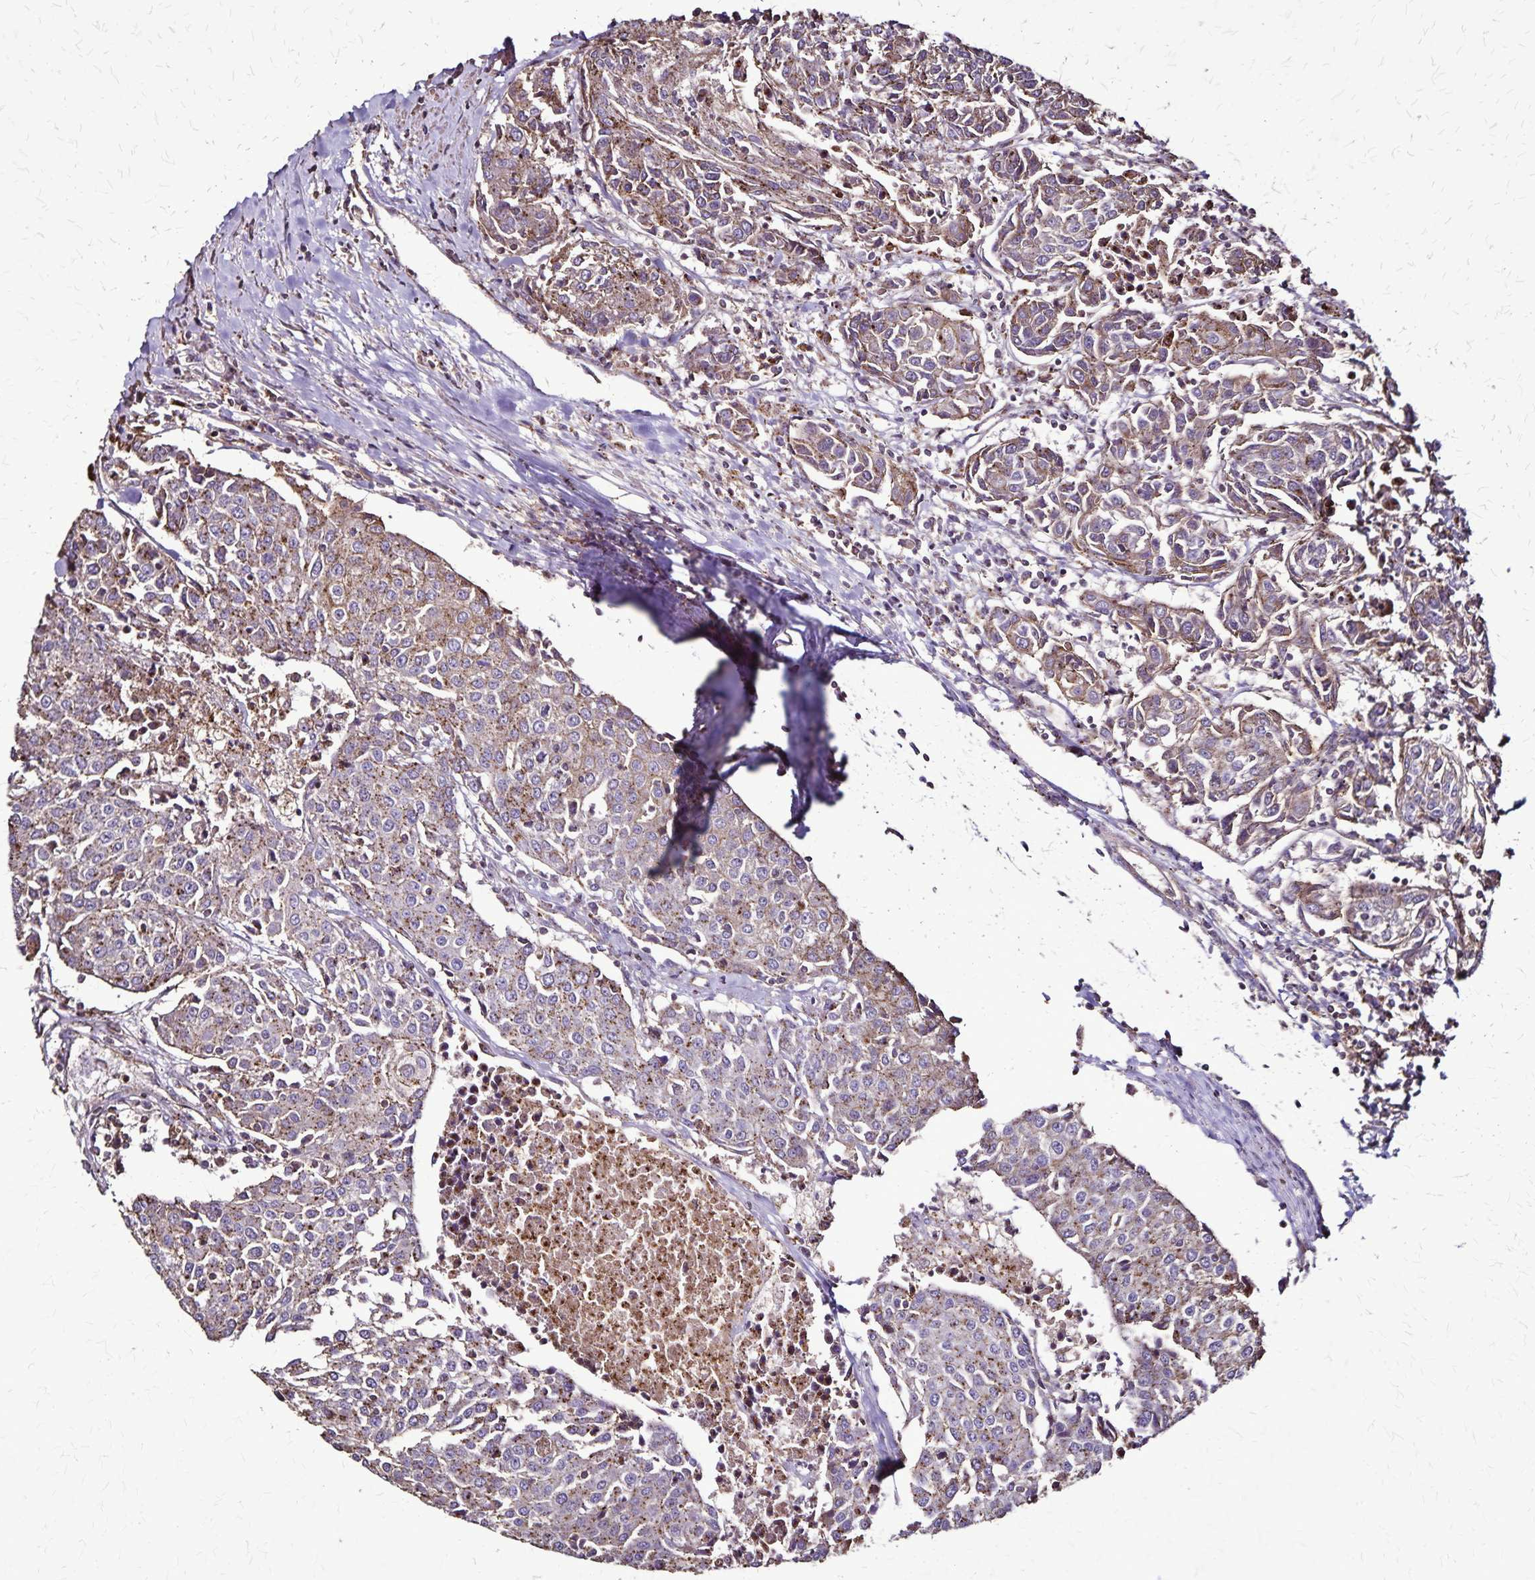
{"staining": {"intensity": "moderate", "quantity": ">75%", "location": "cytoplasmic/membranous"}, "tissue": "urothelial cancer", "cell_type": "Tumor cells", "image_type": "cancer", "snomed": [{"axis": "morphology", "description": "Urothelial carcinoma, High grade"}, {"axis": "topography", "description": "Urinary bladder"}], "caption": "Tumor cells exhibit medium levels of moderate cytoplasmic/membranous positivity in approximately >75% of cells in human urothelial cancer.", "gene": "CHMP1B", "patient": {"sex": "female", "age": 85}}